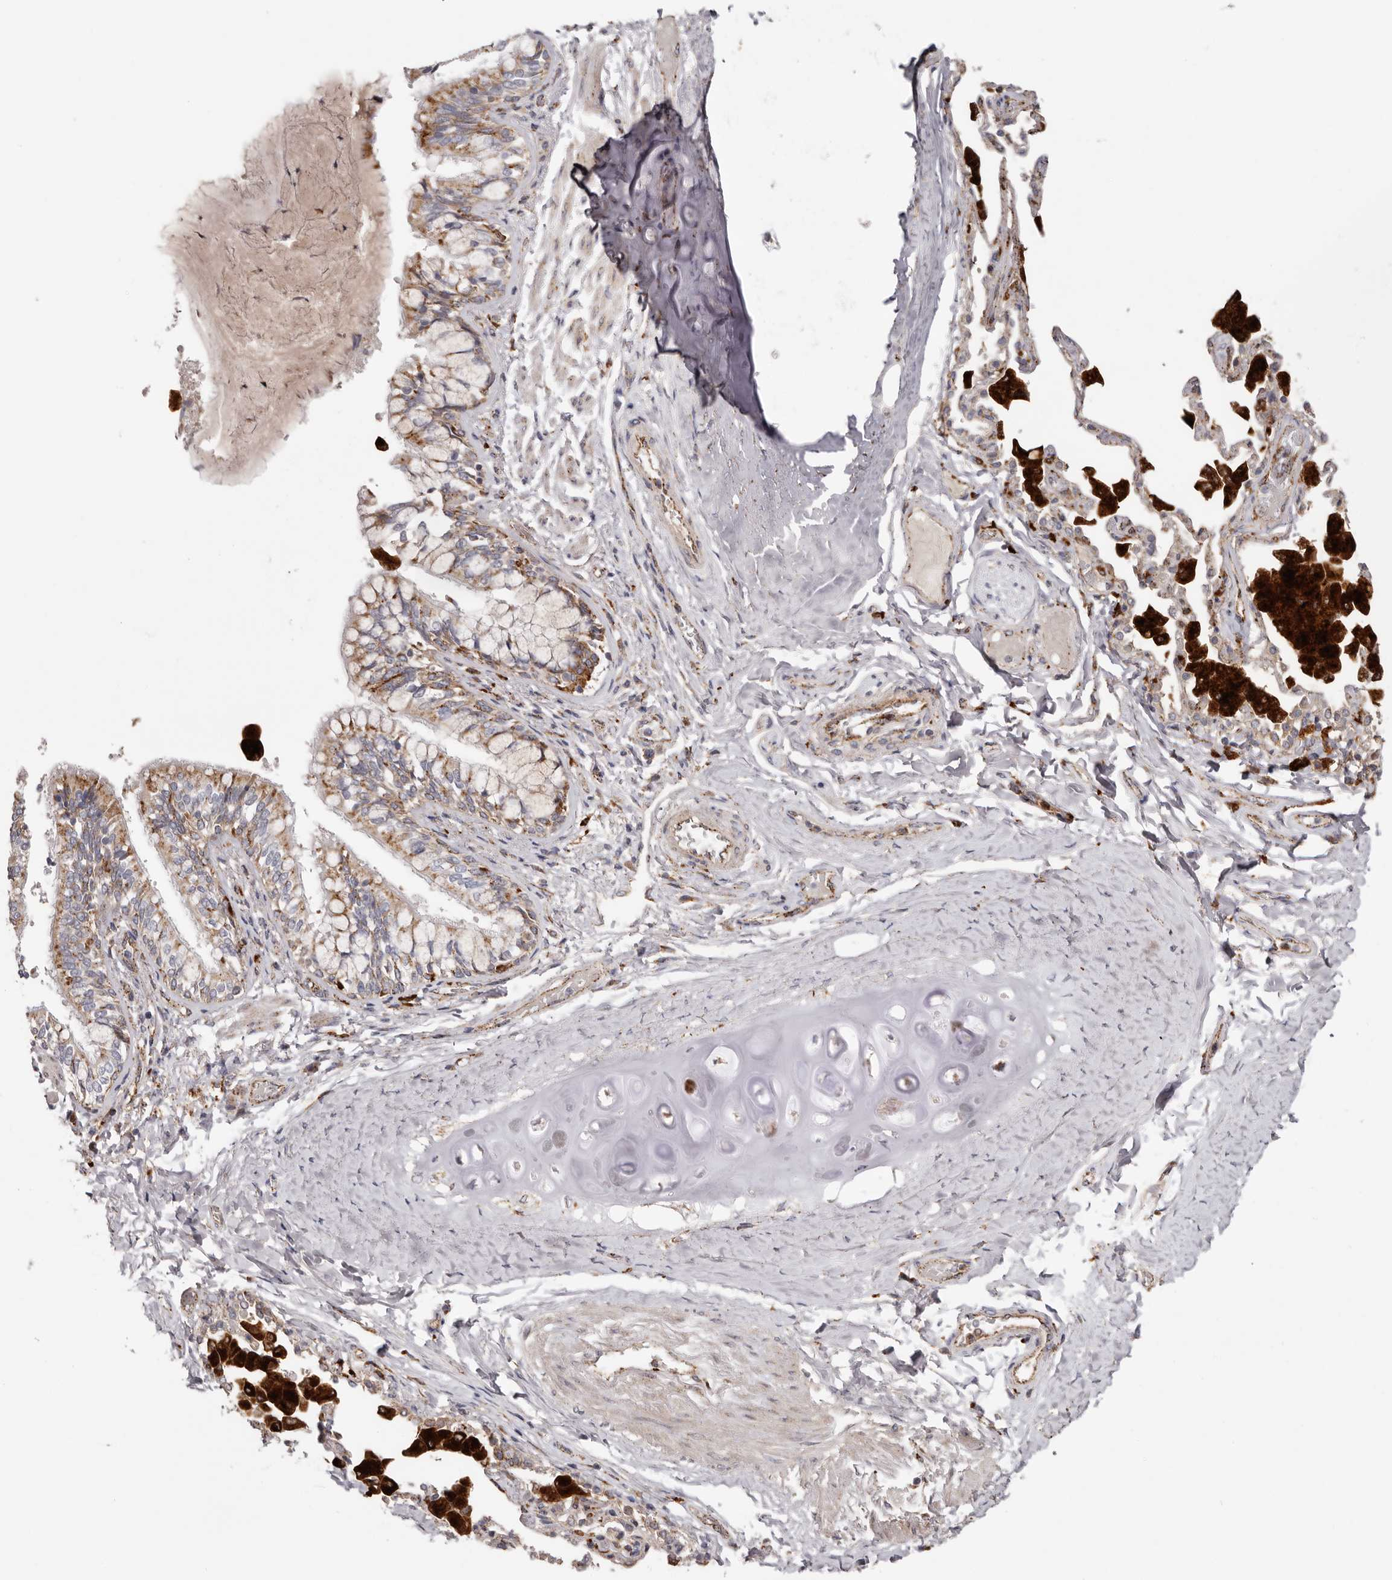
{"staining": {"intensity": "moderate", "quantity": ">75%", "location": "cytoplasmic/membranous"}, "tissue": "bronchus", "cell_type": "Respiratory epithelial cells", "image_type": "normal", "snomed": [{"axis": "morphology", "description": "Normal tissue, NOS"}, {"axis": "morphology", "description": "Inflammation, NOS"}, {"axis": "topography", "description": "Bronchus"}, {"axis": "topography", "description": "Lung"}], "caption": "The micrograph shows staining of benign bronchus, revealing moderate cytoplasmic/membranous protein expression (brown color) within respiratory epithelial cells.", "gene": "GRN", "patient": {"sex": "female", "age": 46}}